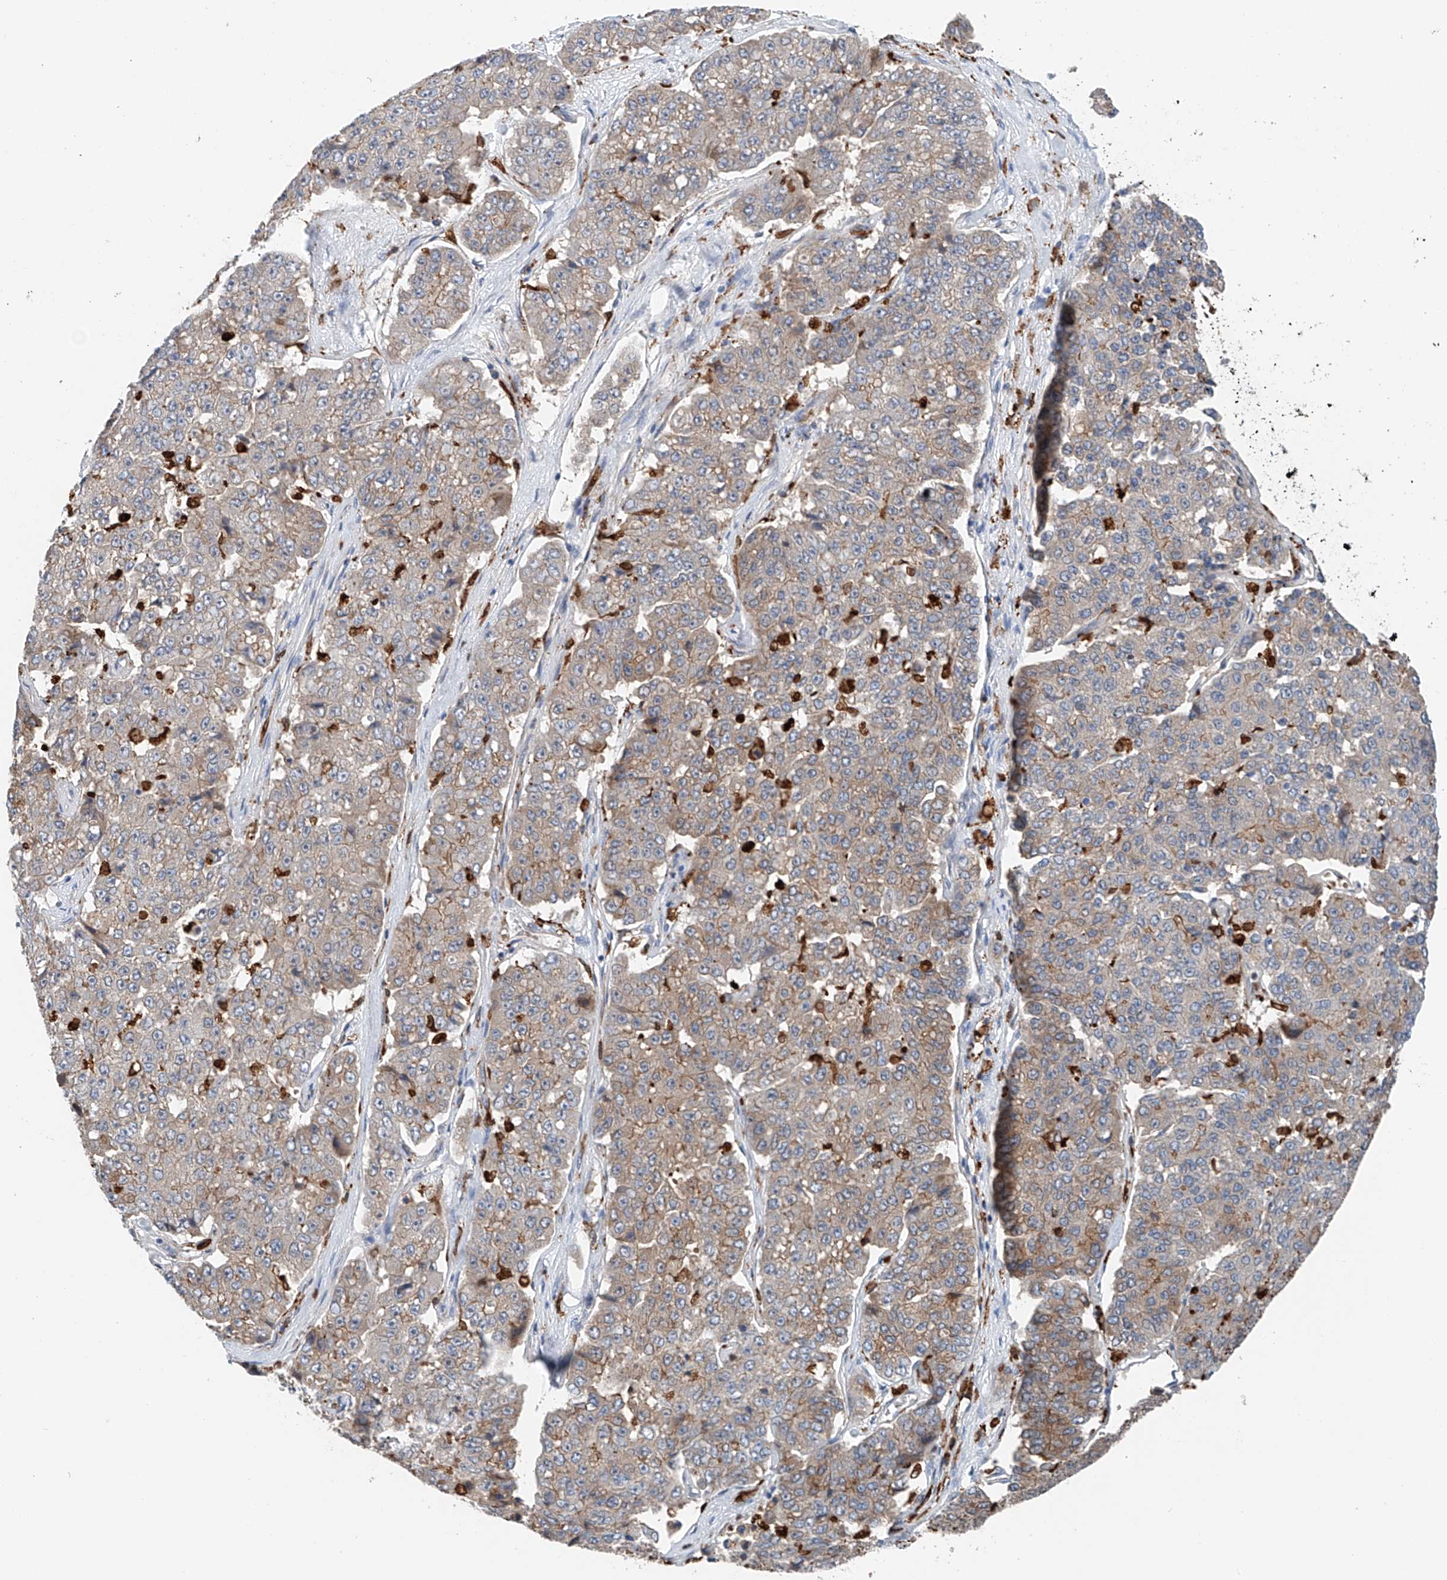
{"staining": {"intensity": "weak", "quantity": "25%-75%", "location": "cytoplasmic/membranous"}, "tissue": "pancreatic cancer", "cell_type": "Tumor cells", "image_type": "cancer", "snomed": [{"axis": "morphology", "description": "Adenocarcinoma, NOS"}, {"axis": "topography", "description": "Pancreas"}], "caption": "Approximately 25%-75% of tumor cells in pancreatic adenocarcinoma show weak cytoplasmic/membranous protein expression as visualized by brown immunohistochemical staining.", "gene": "TBXAS1", "patient": {"sex": "male", "age": 50}}